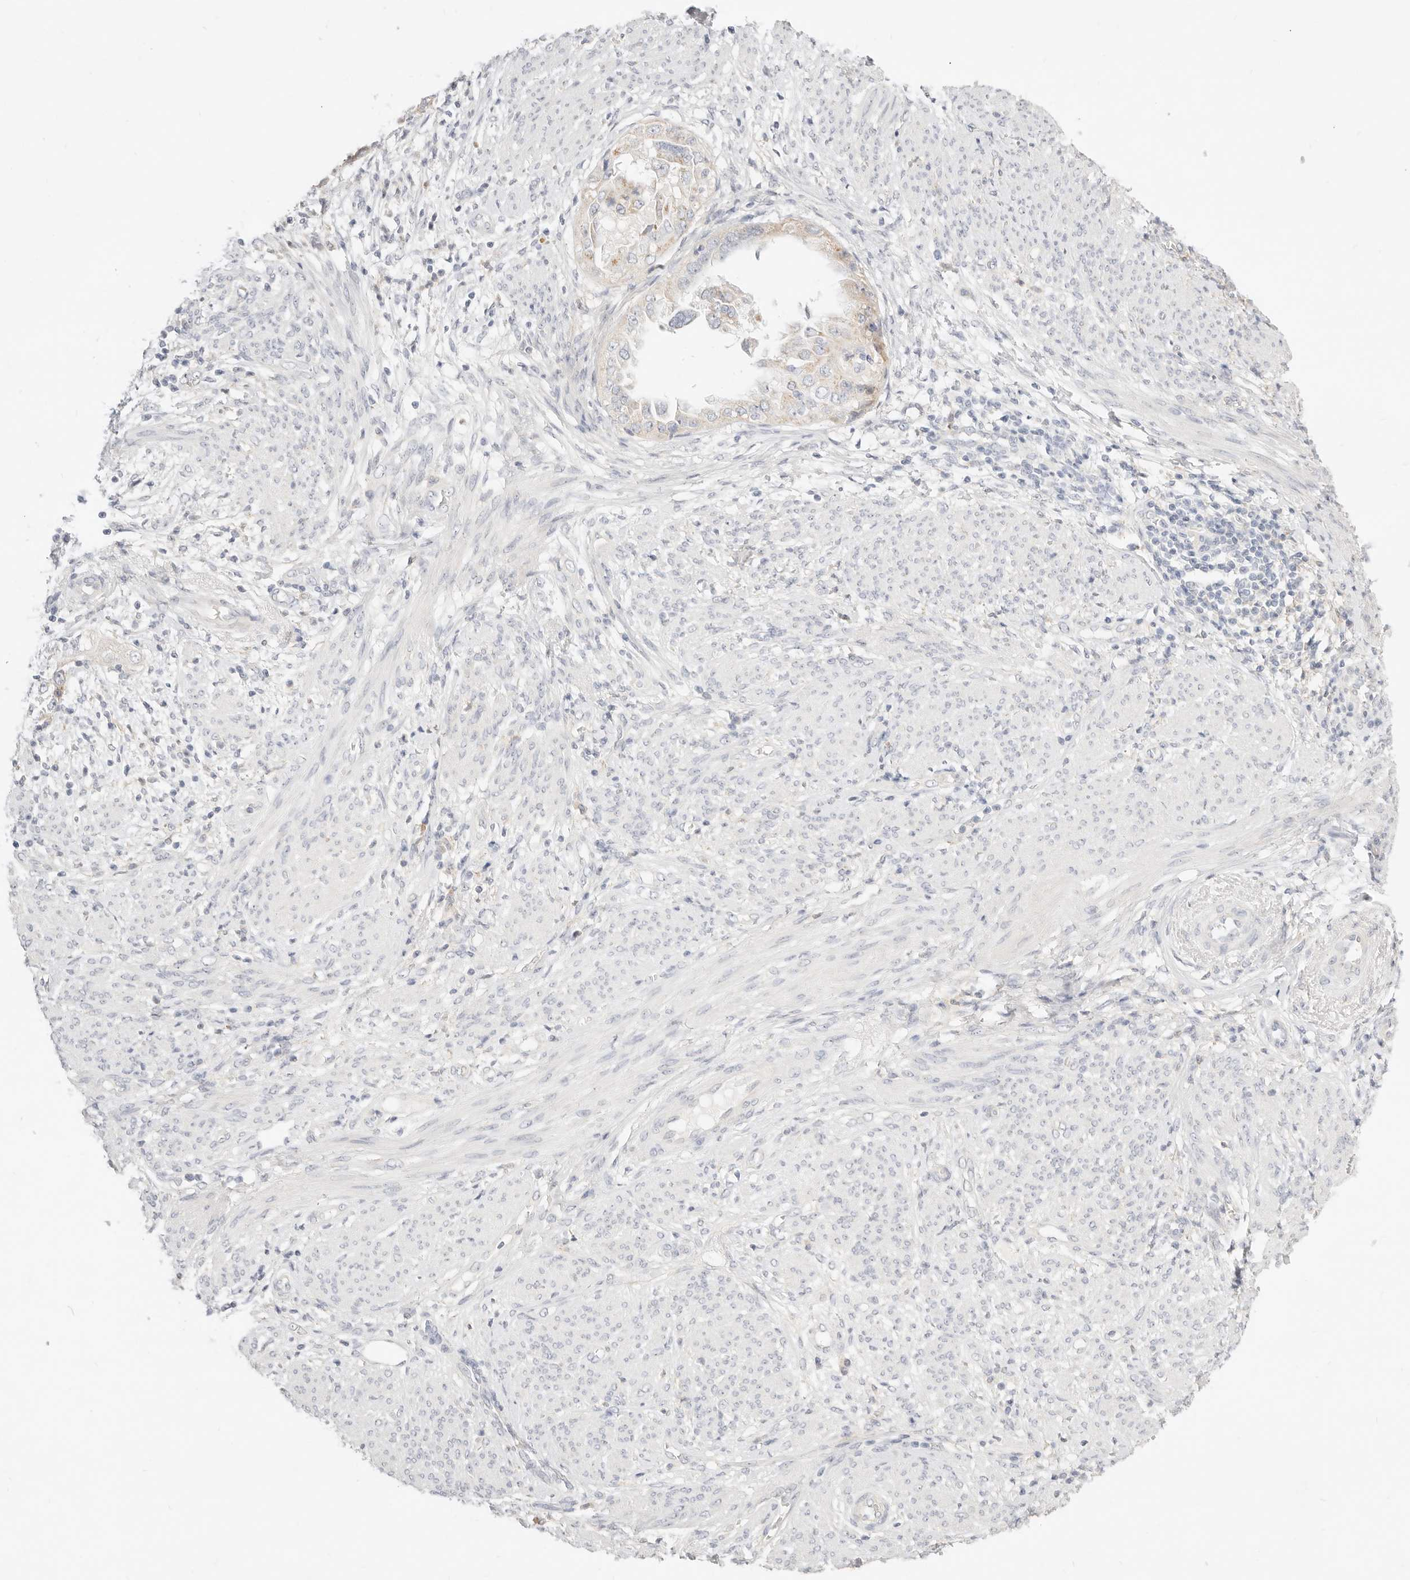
{"staining": {"intensity": "weak", "quantity": "<25%", "location": "cytoplasmic/membranous"}, "tissue": "endometrial cancer", "cell_type": "Tumor cells", "image_type": "cancer", "snomed": [{"axis": "morphology", "description": "Adenocarcinoma, NOS"}, {"axis": "topography", "description": "Endometrium"}], "caption": "Histopathology image shows no protein positivity in tumor cells of endometrial cancer (adenocarcinoma) tissue.", "gene": "ACOX1", "patient": {"sex": "female", "age": 85}}